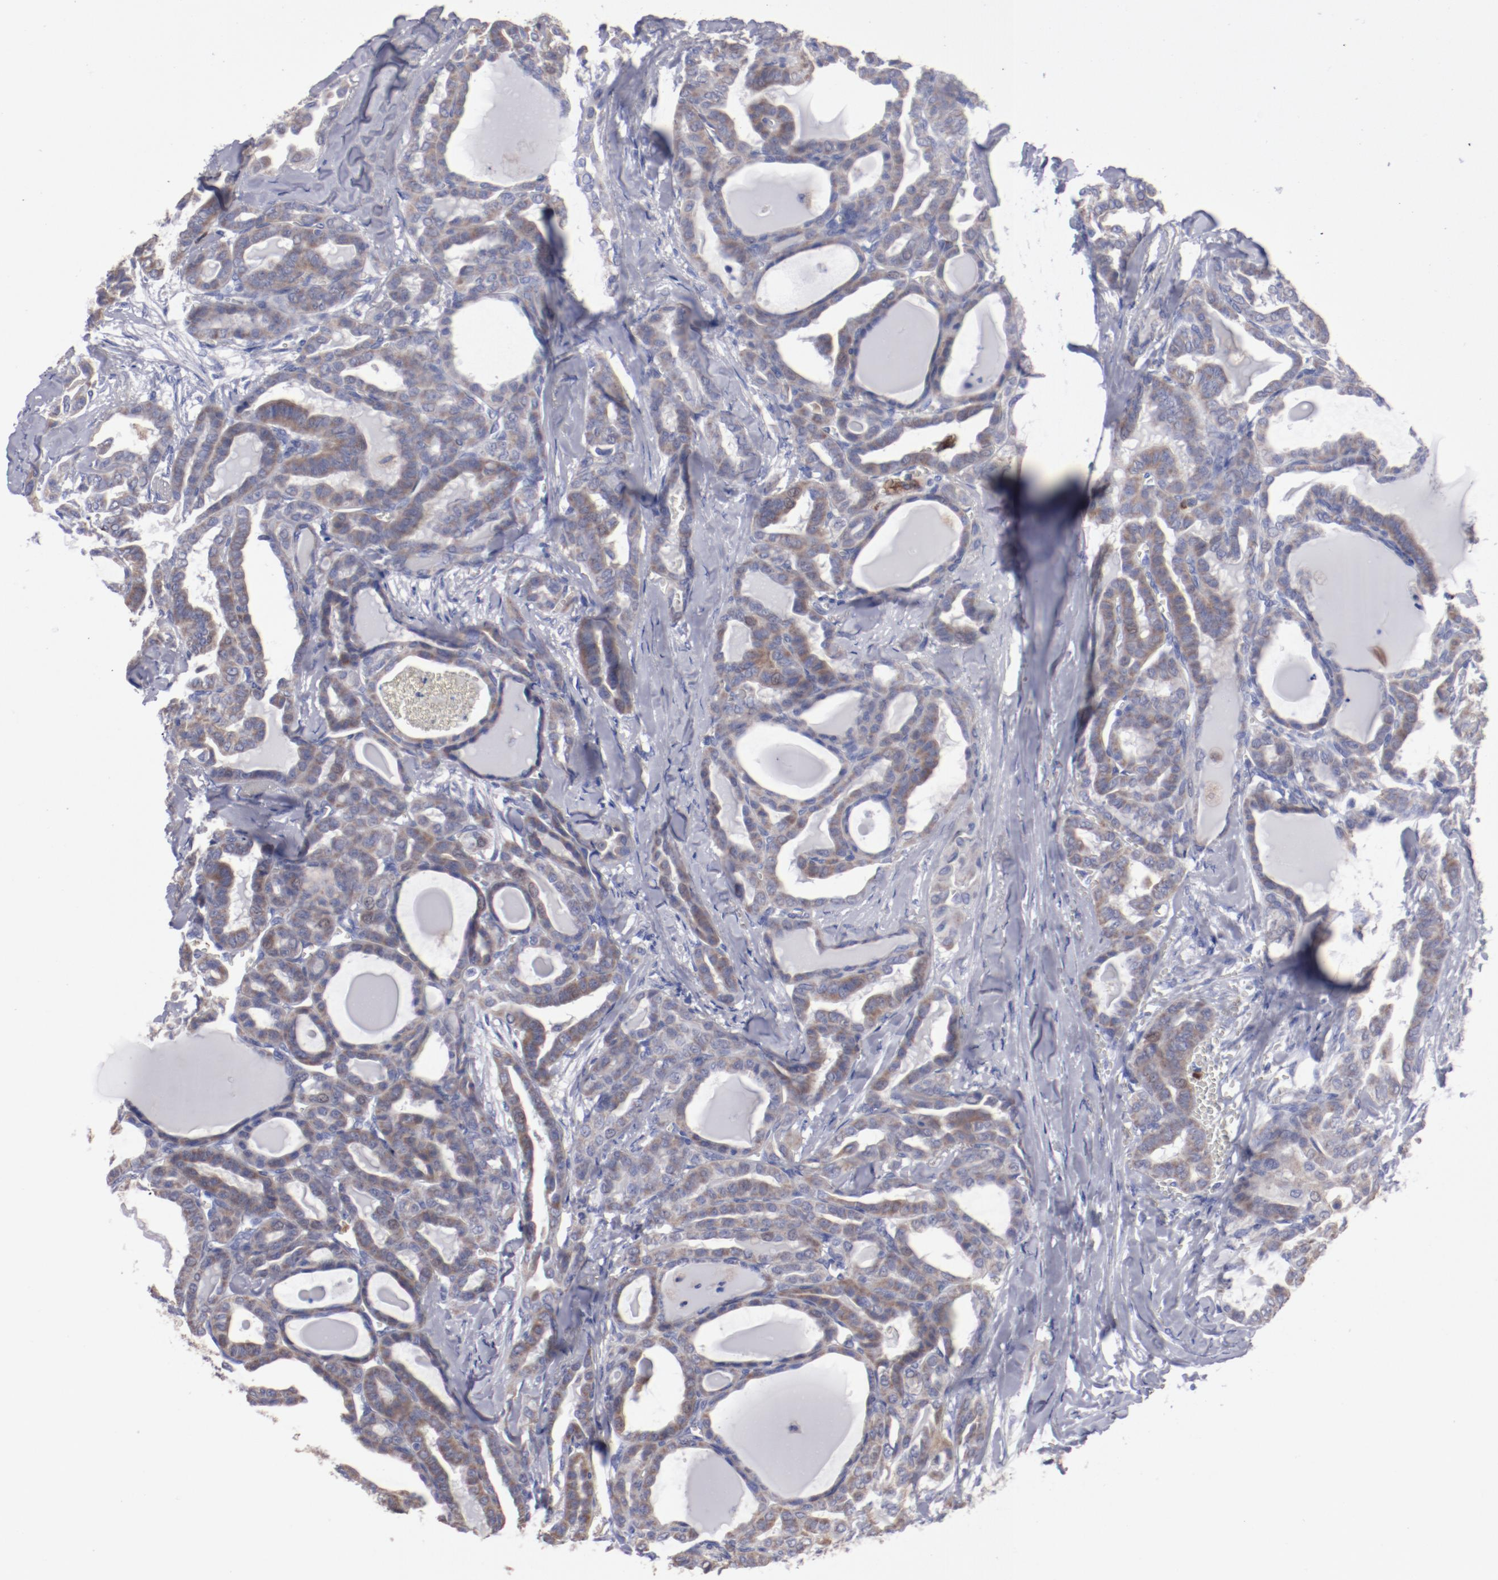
{"staining": {"intensity": "moderate", "quantity": ">75%", "location": "cytoplasmic/membranous"}, "tissue": "thyroid cancer", "cell_type": "Tumor cells", "image_type": "cancer", "snomed": [{"axis": "morphology", "description": "Carcinoma, NOS"}, {"axis": "topography", "description": "Thyroid gland"}], "caption": "Brown immunohistochemical staining in thyroid carcinoma demonstrates moderate cytoplasmic/membranous expression in about >75% of tumor cells.", "gene": "FGR", "patient": {"sex": "female", "age": 91}}